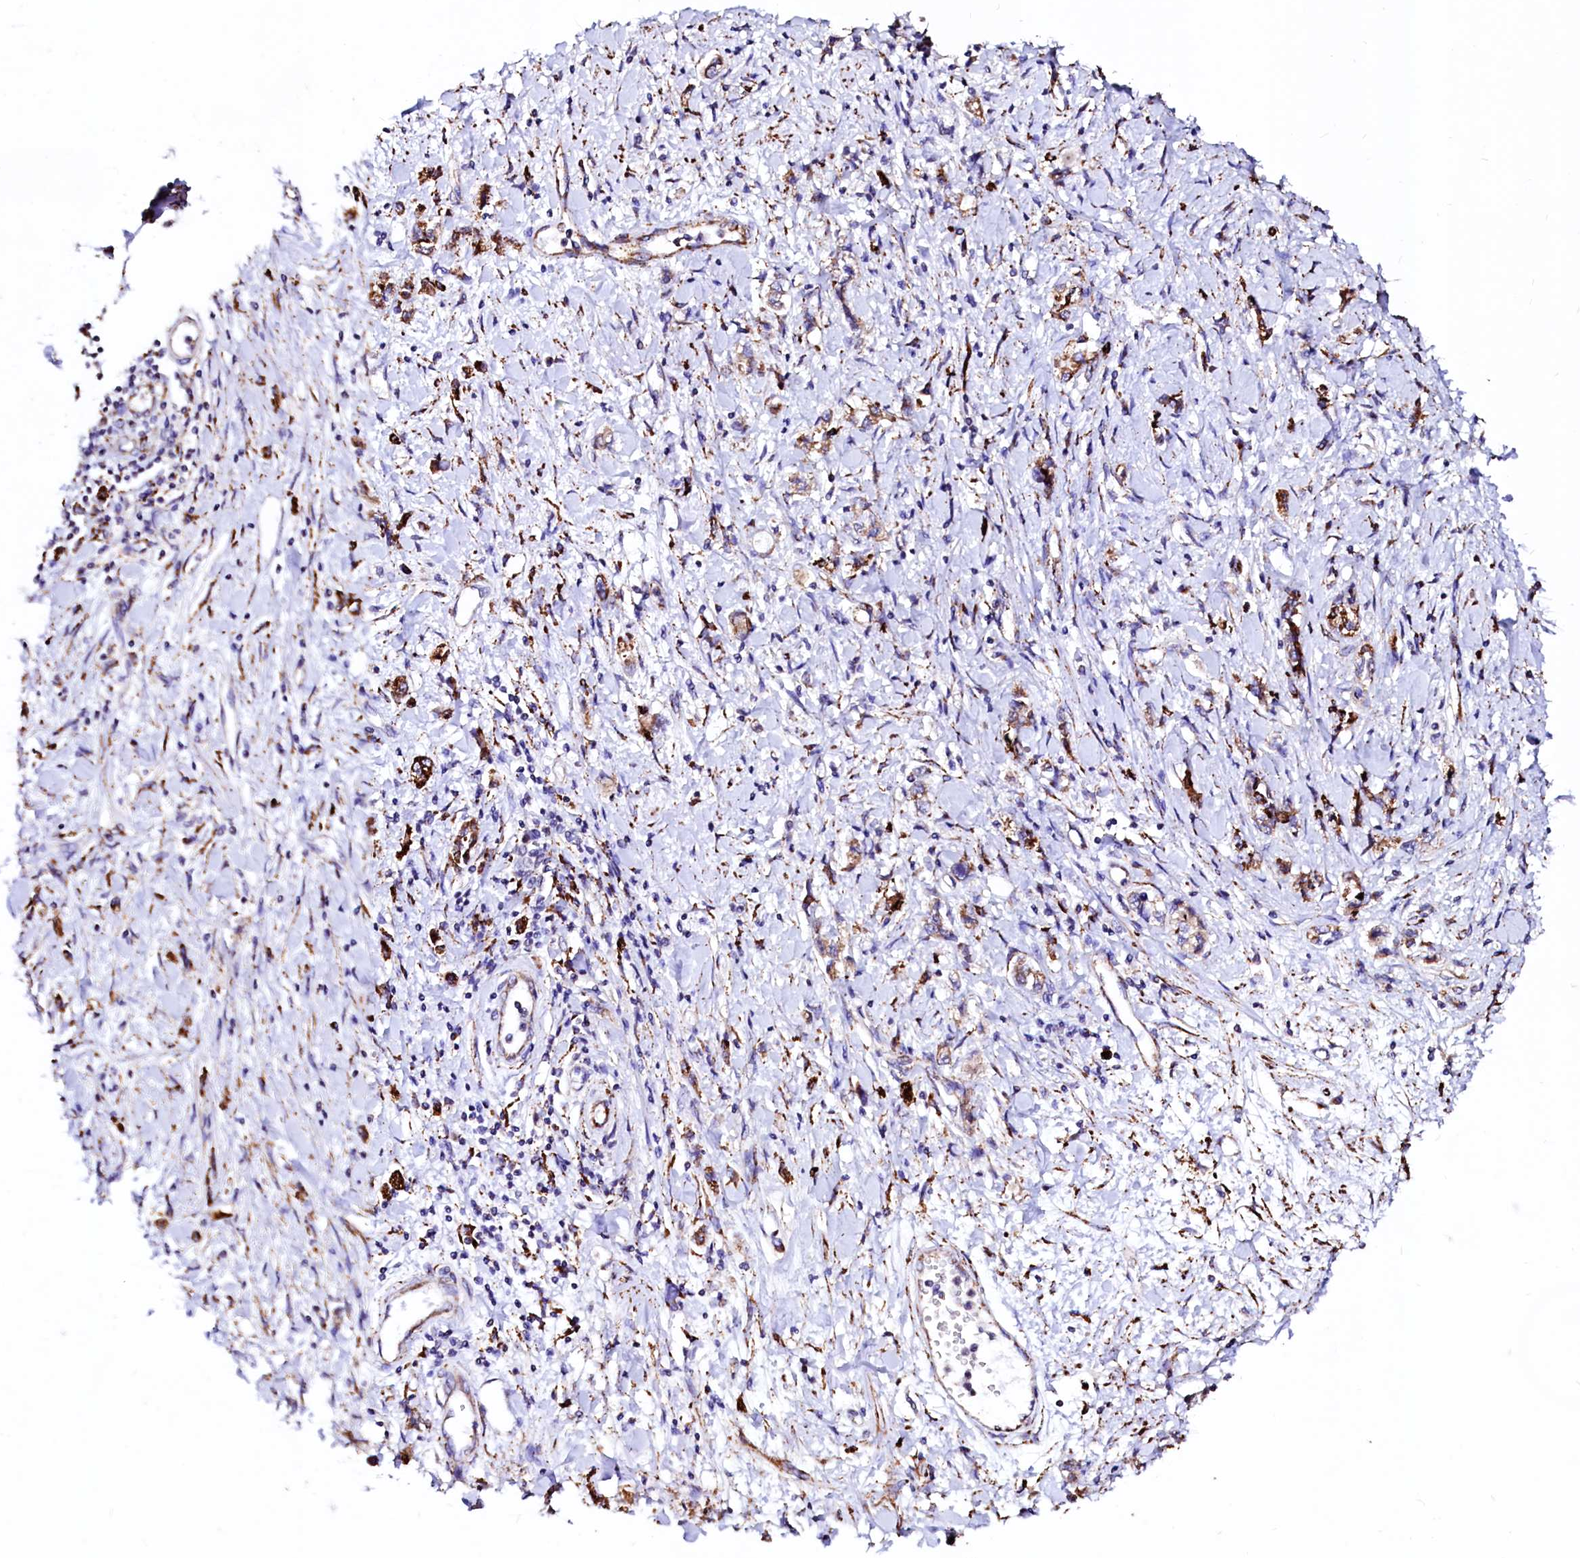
{"staining": {"intensity": "strong", "quantity": "<25%", "location": "cytoplasmic/membranous"}, "tissue": "stomach cancer", "cell_type": "Tumor cells", "image_type": "cancer", "snomed": [{"axis": "morphology", "description": "Adenocarcinoma, NOS"}, {"axis": "topography", "description": "Stomach"}], "caption": "About <25% of tumor cells in human adenocarcinoma (stomach) display strong cytoplasmic/membranous protein expression as visualized by brown immunohistochemical staining.", "gene": "MAOB", "patient": {"sex": "female", "age": 76}}